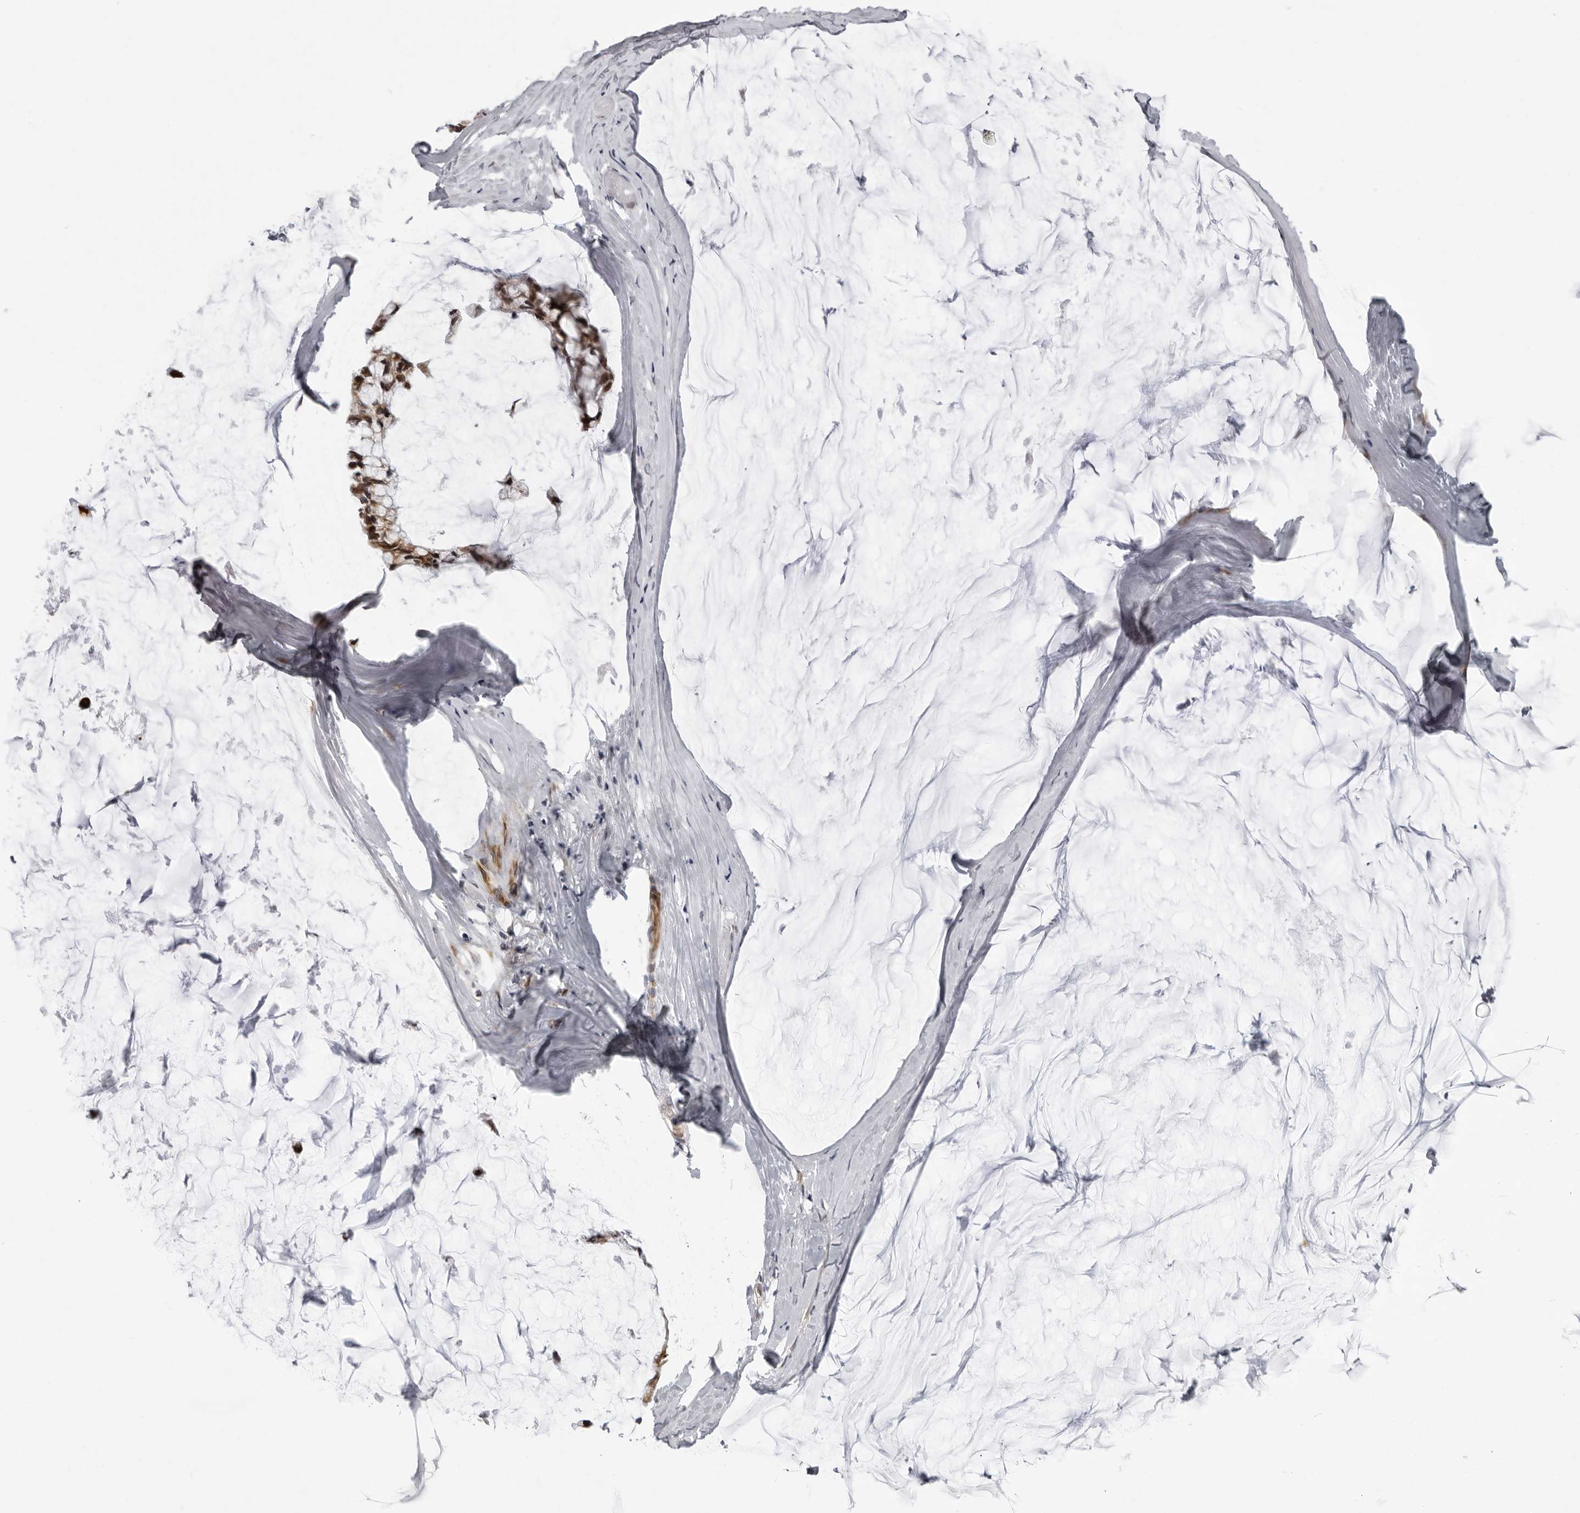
{"staining": {"intensity": "moderate", "quantity": "25%-75%", "location": "cytoplasmic/membranous,nuclear"}, "tissue": "ovarian cancer", "cell_type": "Tumor cells", "image_type": "cancer", "snomed": [{"axis": "morphology", "description": "Cystadenocarcinoma, mucinous, NOS"}, {"axis": "topography", "description": "Ovary"}], "caption": "IHC of human ovarian cancer displays medium levels of moderate cytoplasmic/membranous and nuclear expression in about 25%-75% of tumor cells. Nuclei are stained in blue.", "gene": "GCSAML", "patient": {"sex": "female", "age": 39}}